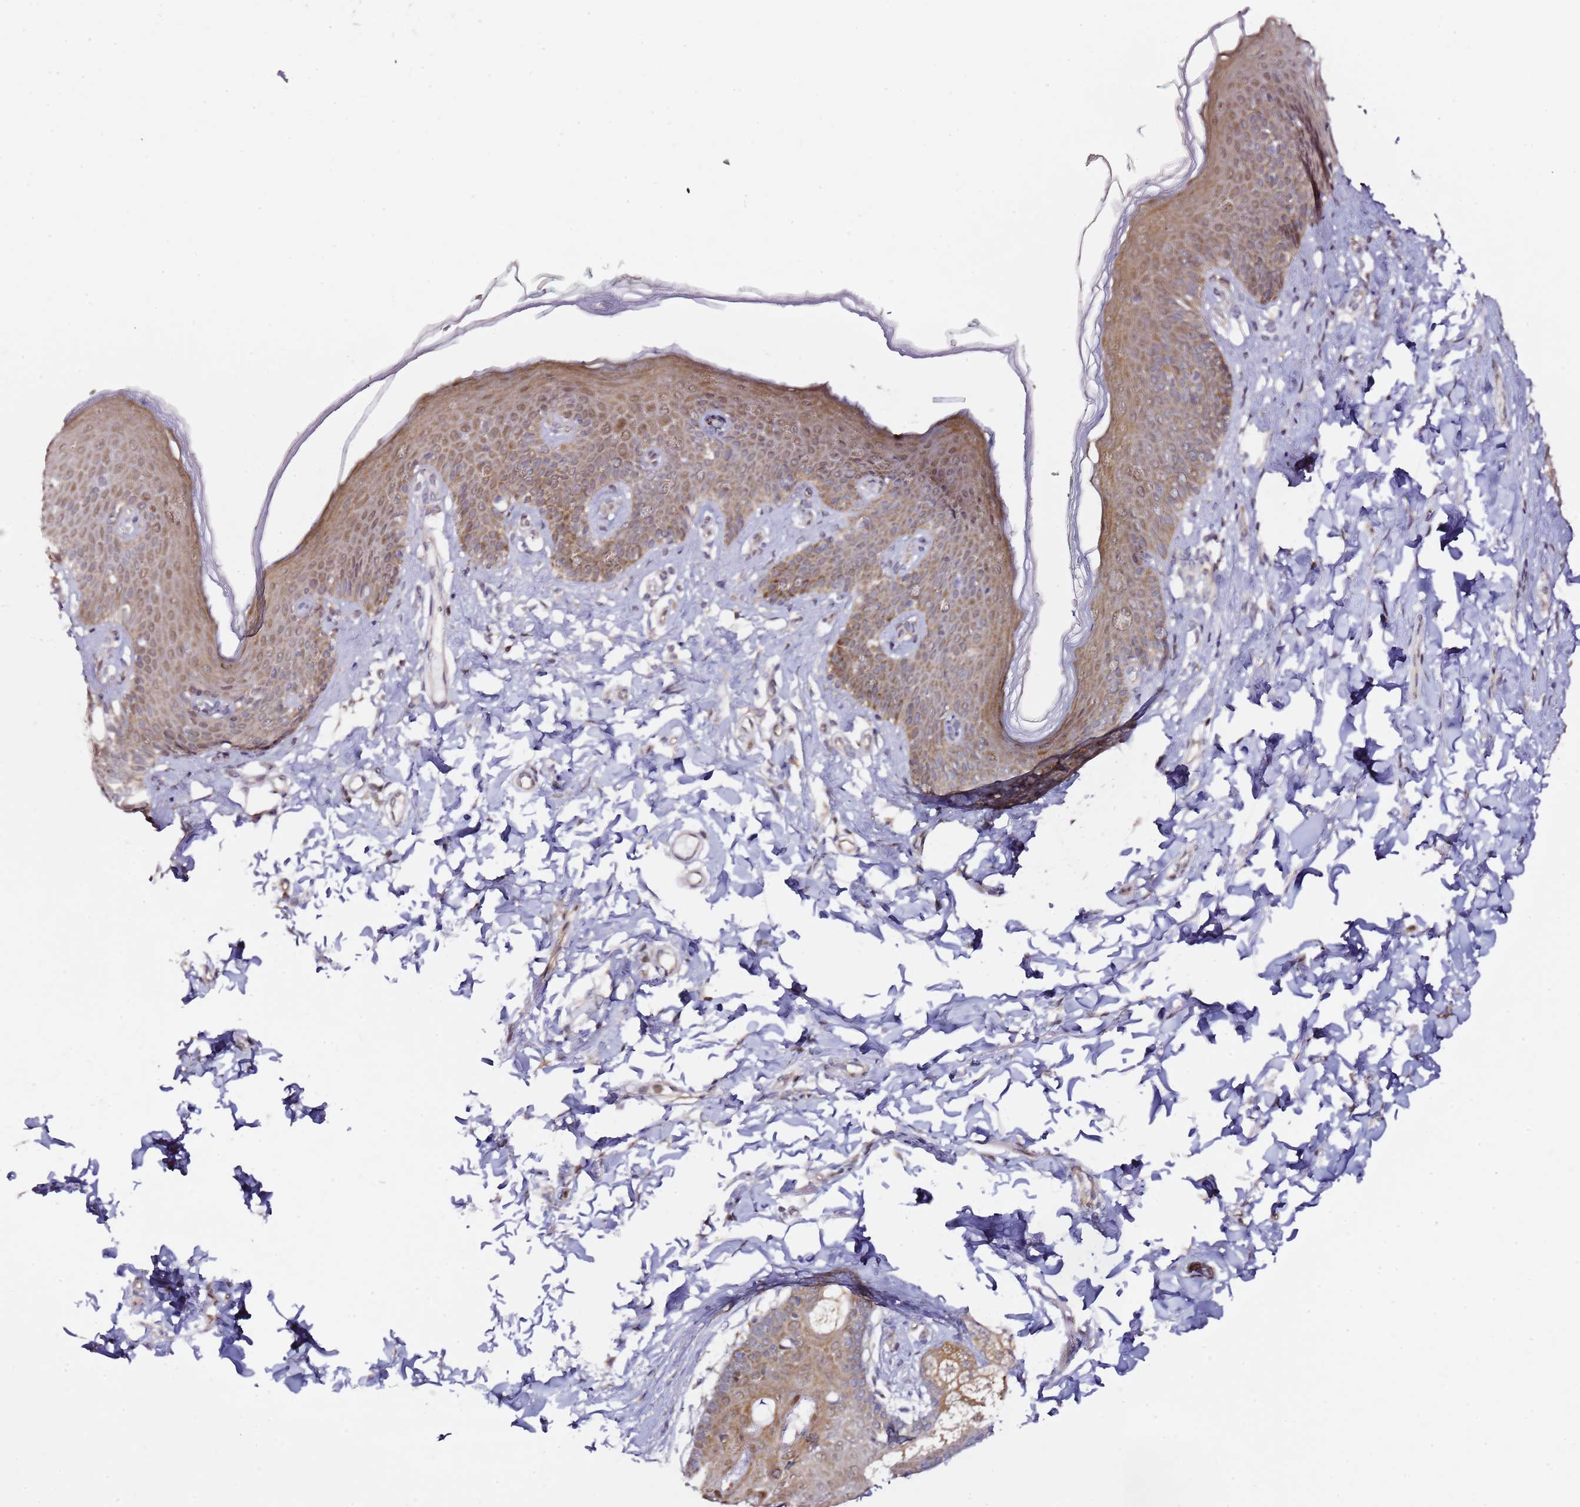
{"staining": {"intensity": "strong", "quantity": ">75%", "location": "cytoplasmic/membranous,nuclear"}, "tissue": "skin", "cell_type": "Epidermal cells", "image_type": "normal", "snomed": [{"axis": "morphology", "description": "Normal tissue, NOS"}, {"axis": "topography", "description": "Vulva"}], "caption": "Unremarkable skin shows strong cytoplasmic/membranous,nuclear positivity in approximately >75% of epidermal cells, visualized by immunohistochemistry.", "gene": "PSMD4", "patient": {"sex": "female", "age": 66}}